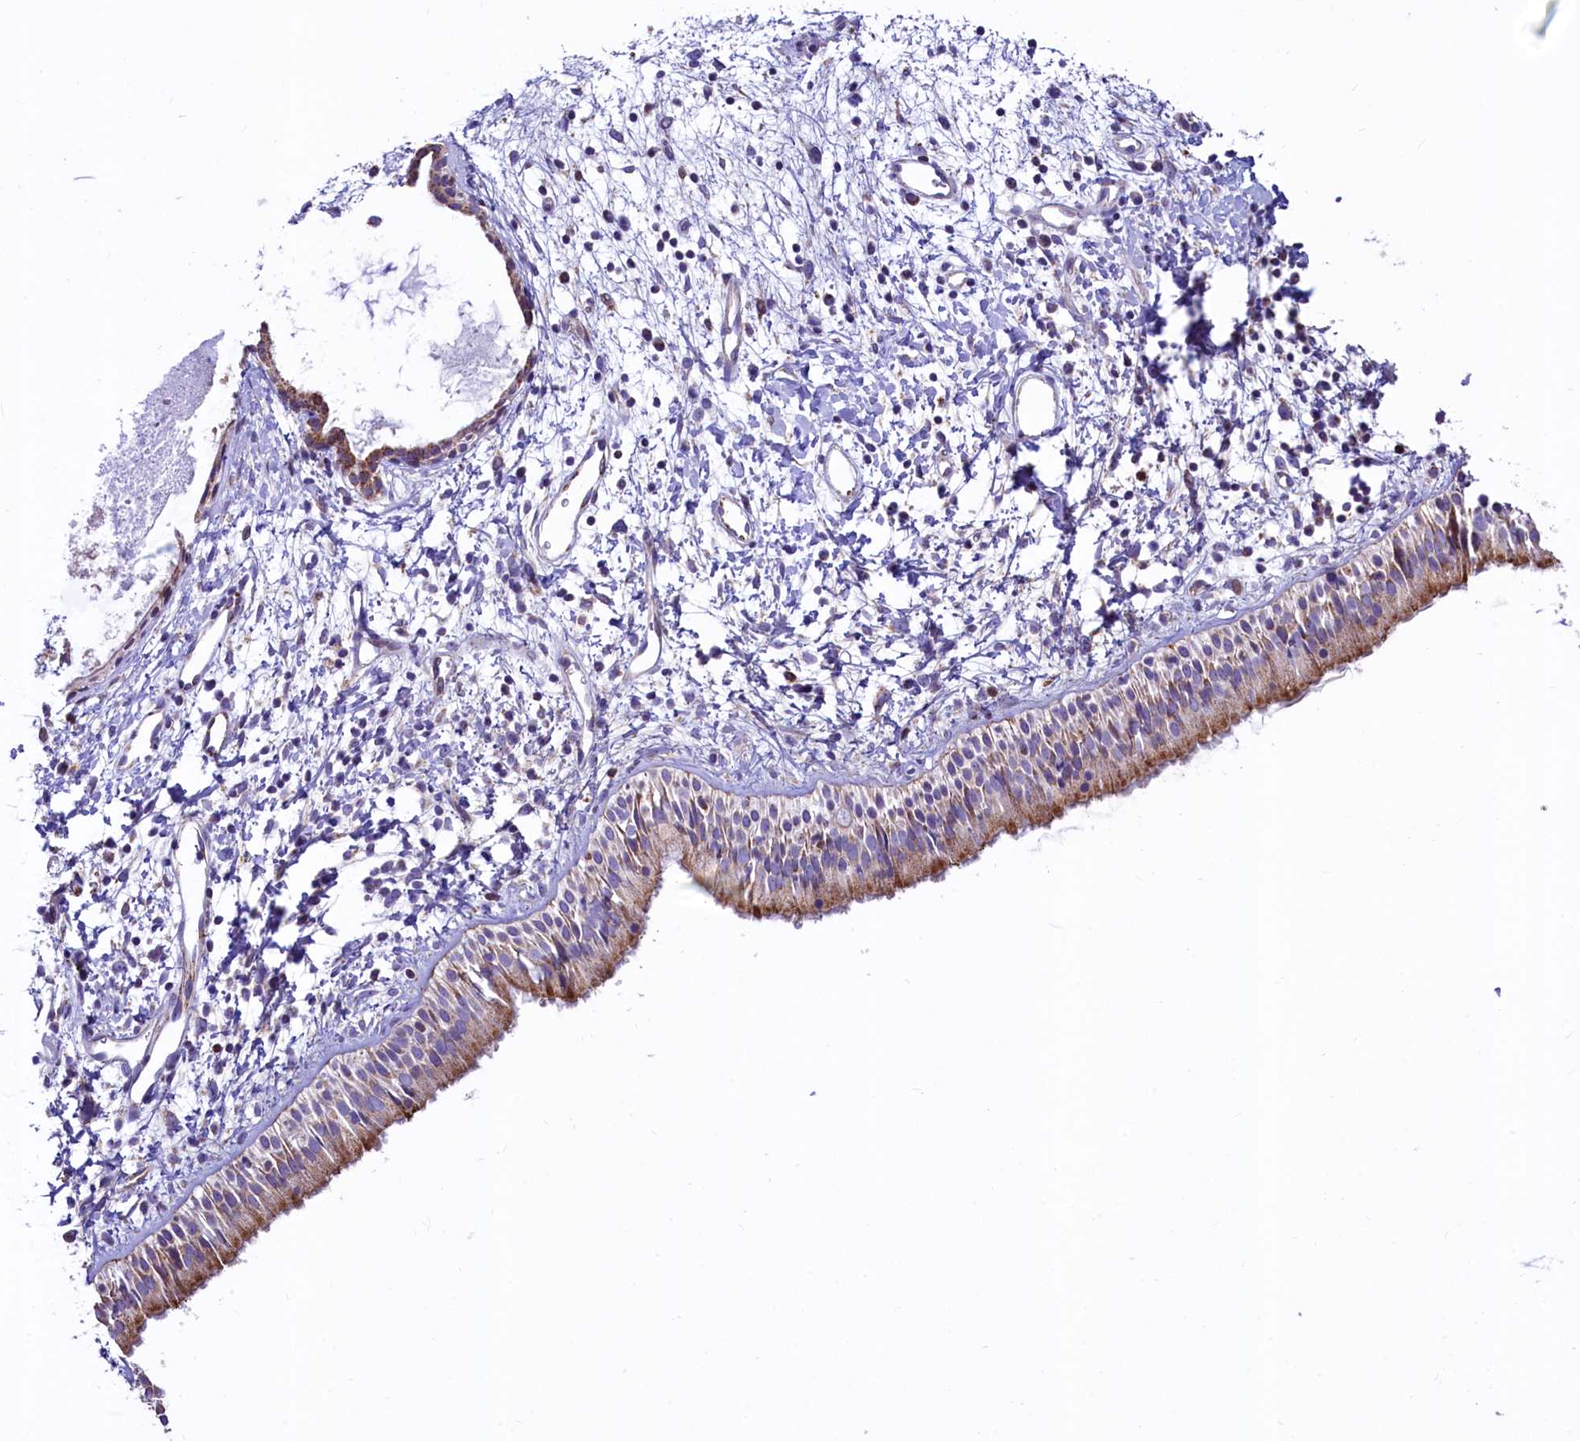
{"staining": {"intensity": "weak", "quantity": "25%-75%", "location": "cytoplasmic/membranous"}, "tissue": "nasopharynx", "cell_type": "Respiratory epithelial cells", "image_type": "normal", "snomed": [{"axis": "morphology", "description": "Normal tissue, NOS"}, {"axis": "topography", "description": "Nasopharynx"}], "caption": "This micrograph demonstrates immunohistochemistry (IHC) staining of normal human nasopharynx, with low weak cytoplasmic/membranous staining in approximately 25%-75% of respiratory epithelial cells.", "gene": "VWCE", "patient": {"sex": "male", "age": 22}}